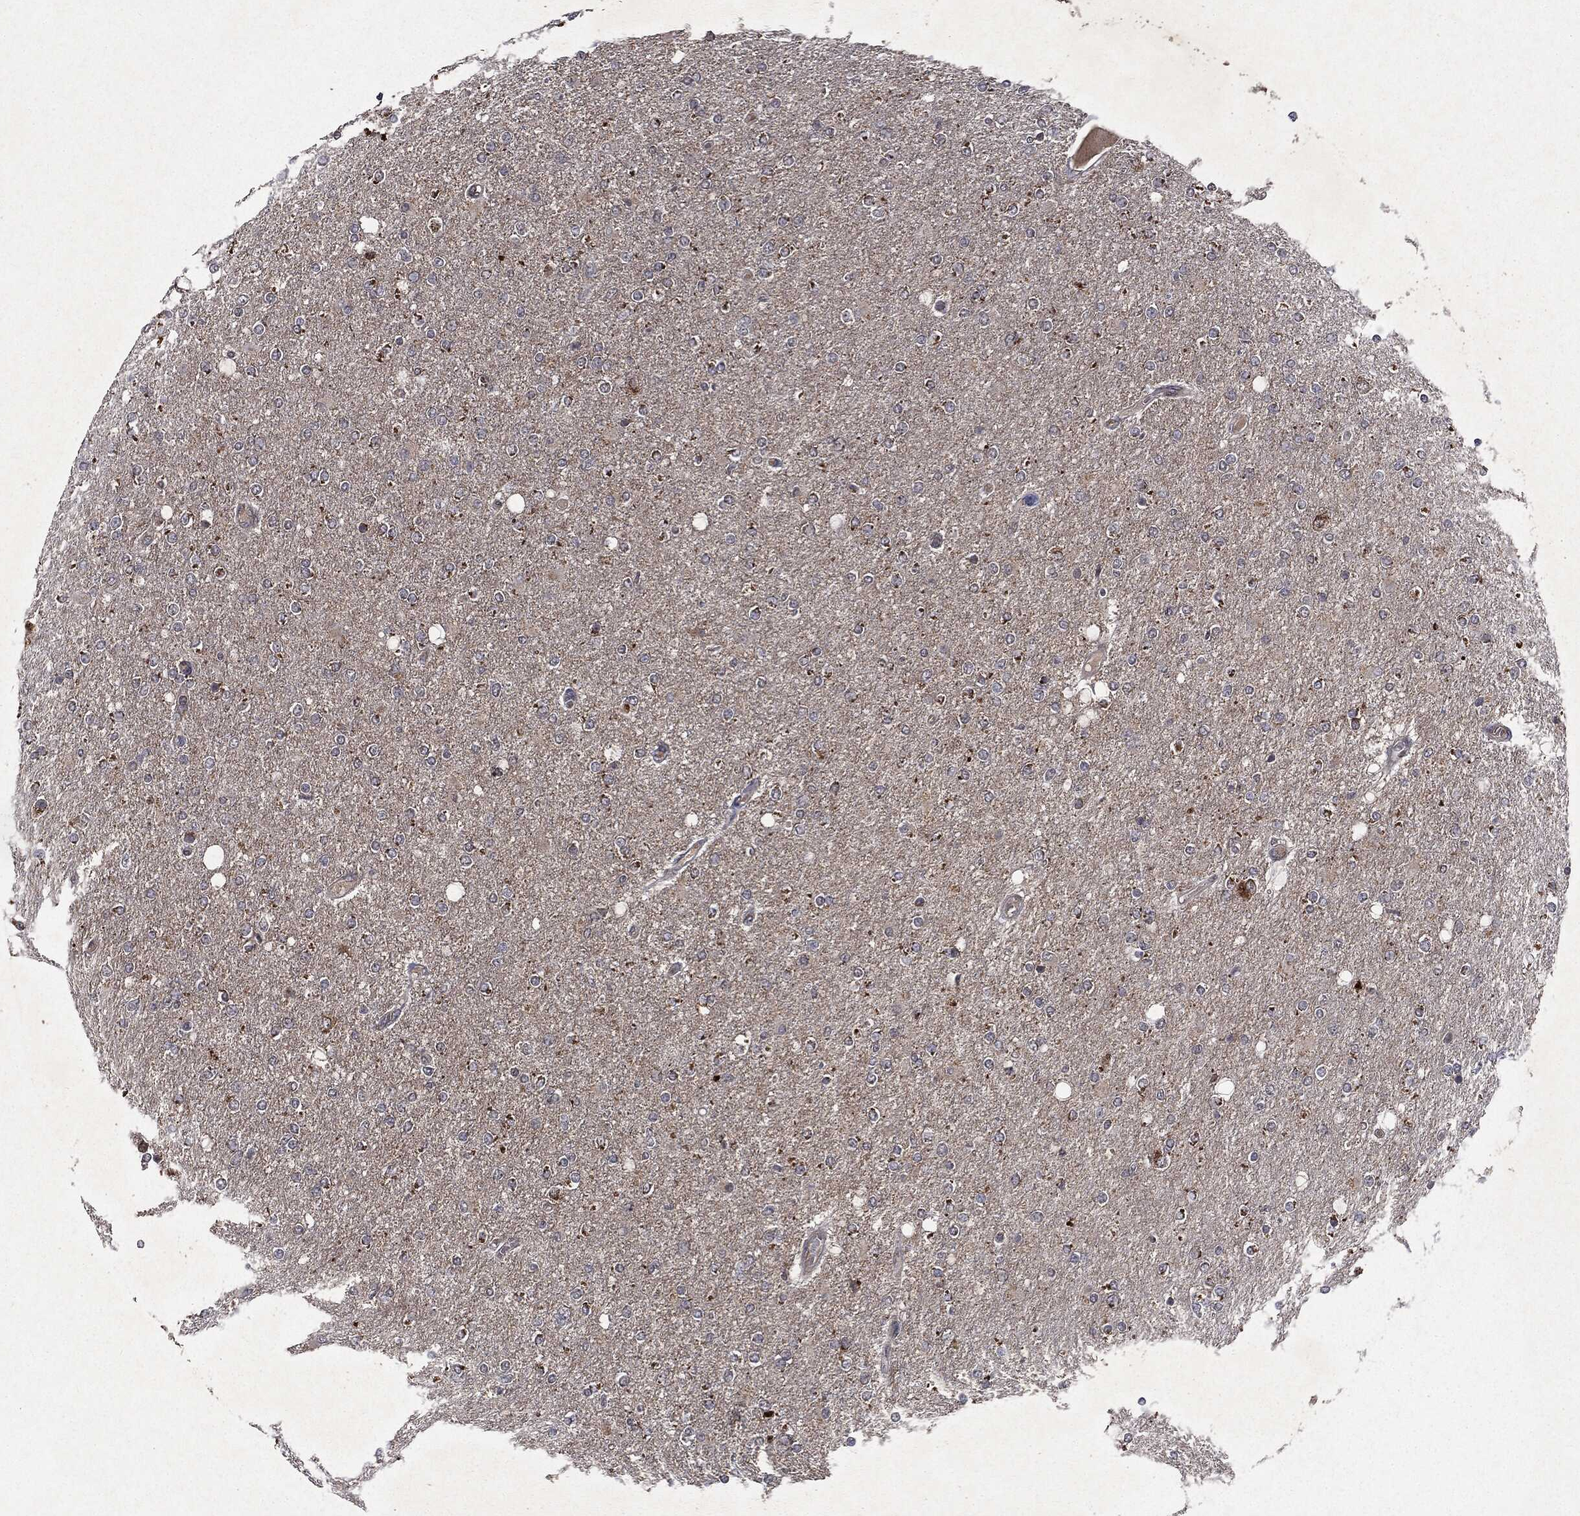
{"staining": {"intensity": "strong", "quantity": "25%-75%", "location": "cytoplasmic/membranous"}, "tissue": "glioma", "cell_type": "Tumor cells", "image_type": "cancer", "snomed": [{"axis": "morphology", "description": "Glioma, malignant, High grade"}, {"axis": "topography", "description": "Cerebral cortex"}], "caption": "Glioma tissue demonstrates strong cytoplasmic/membranous positivity in about 25%-75% of tumor cells, visualized by immunohistochemistry.", "gene": "PLPPR2", "patient": {"sex": "male", "age": 70}}